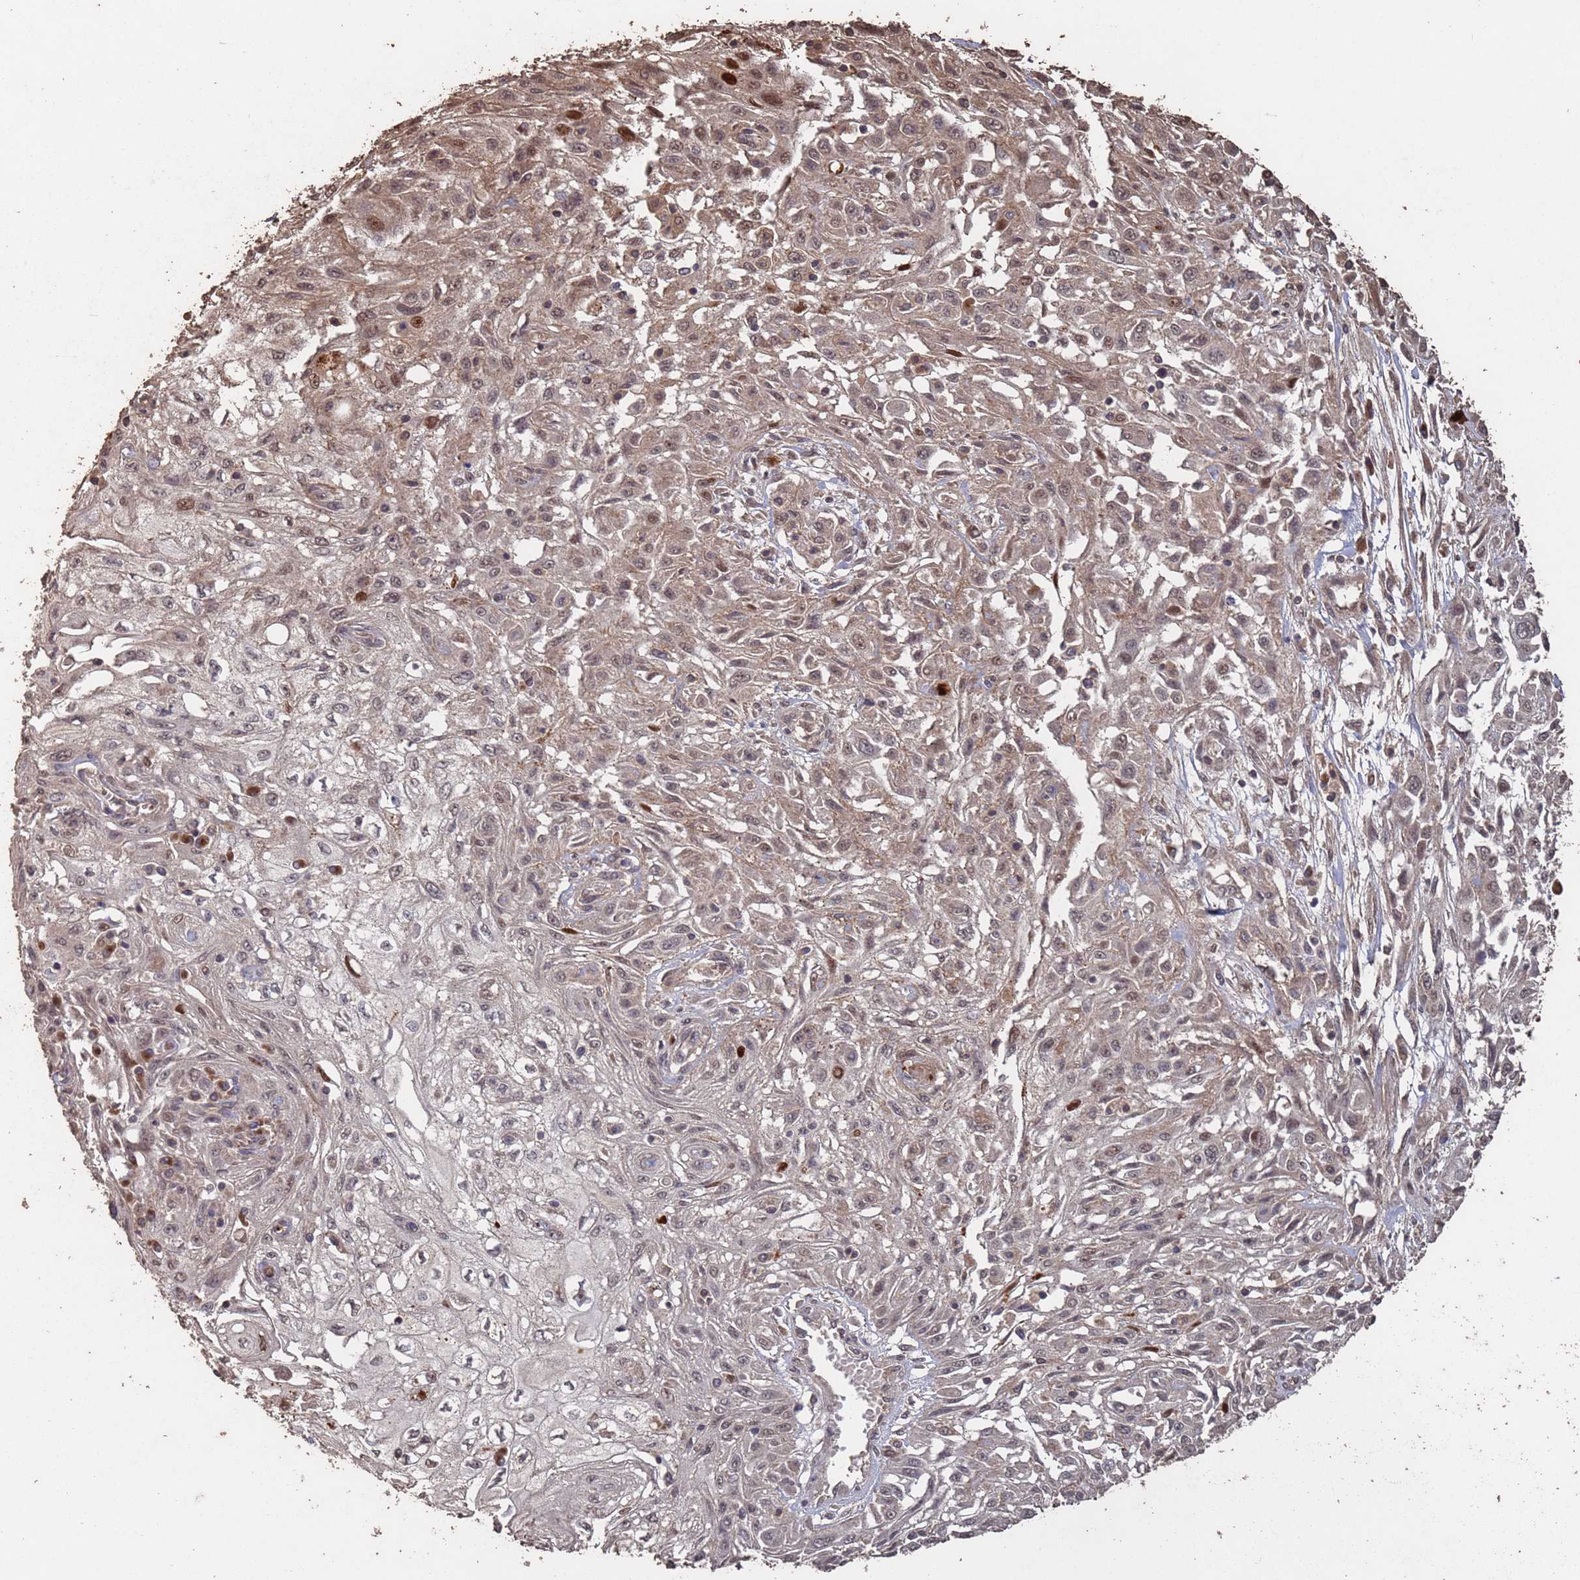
{"staining": {"intensity": "moderate", "quantity": "<25%", "location": "cytoplasmic/membranous,nuclear"}, "tissue": "skin cancer", "cell_type": "Tumor cells", "image_type": "cancer", "snomed": [{"axis": "morphology", "description": "Squamous cell carcinoma, NOS"}, {"axis": "morphology", "description": "Squamous cell carcinoma, metastatic, NOS"}, {"axis": "topography", "description": "Skin"}, {"axis": "topography", "description": "Lymph node"}], "caption": "Skin cancer tissue exhibits moderate cytoplasmic/membranous and nuclear expression in about <25% of tumor cells The staining was performed using DAB (3,3'-diaminobenzidine), with brown indicating positive protein expression. Nuclei are stained blue with hematoxylin.", "gene": "FRAT1", "patient": {"sex": "male", "age": 75}}